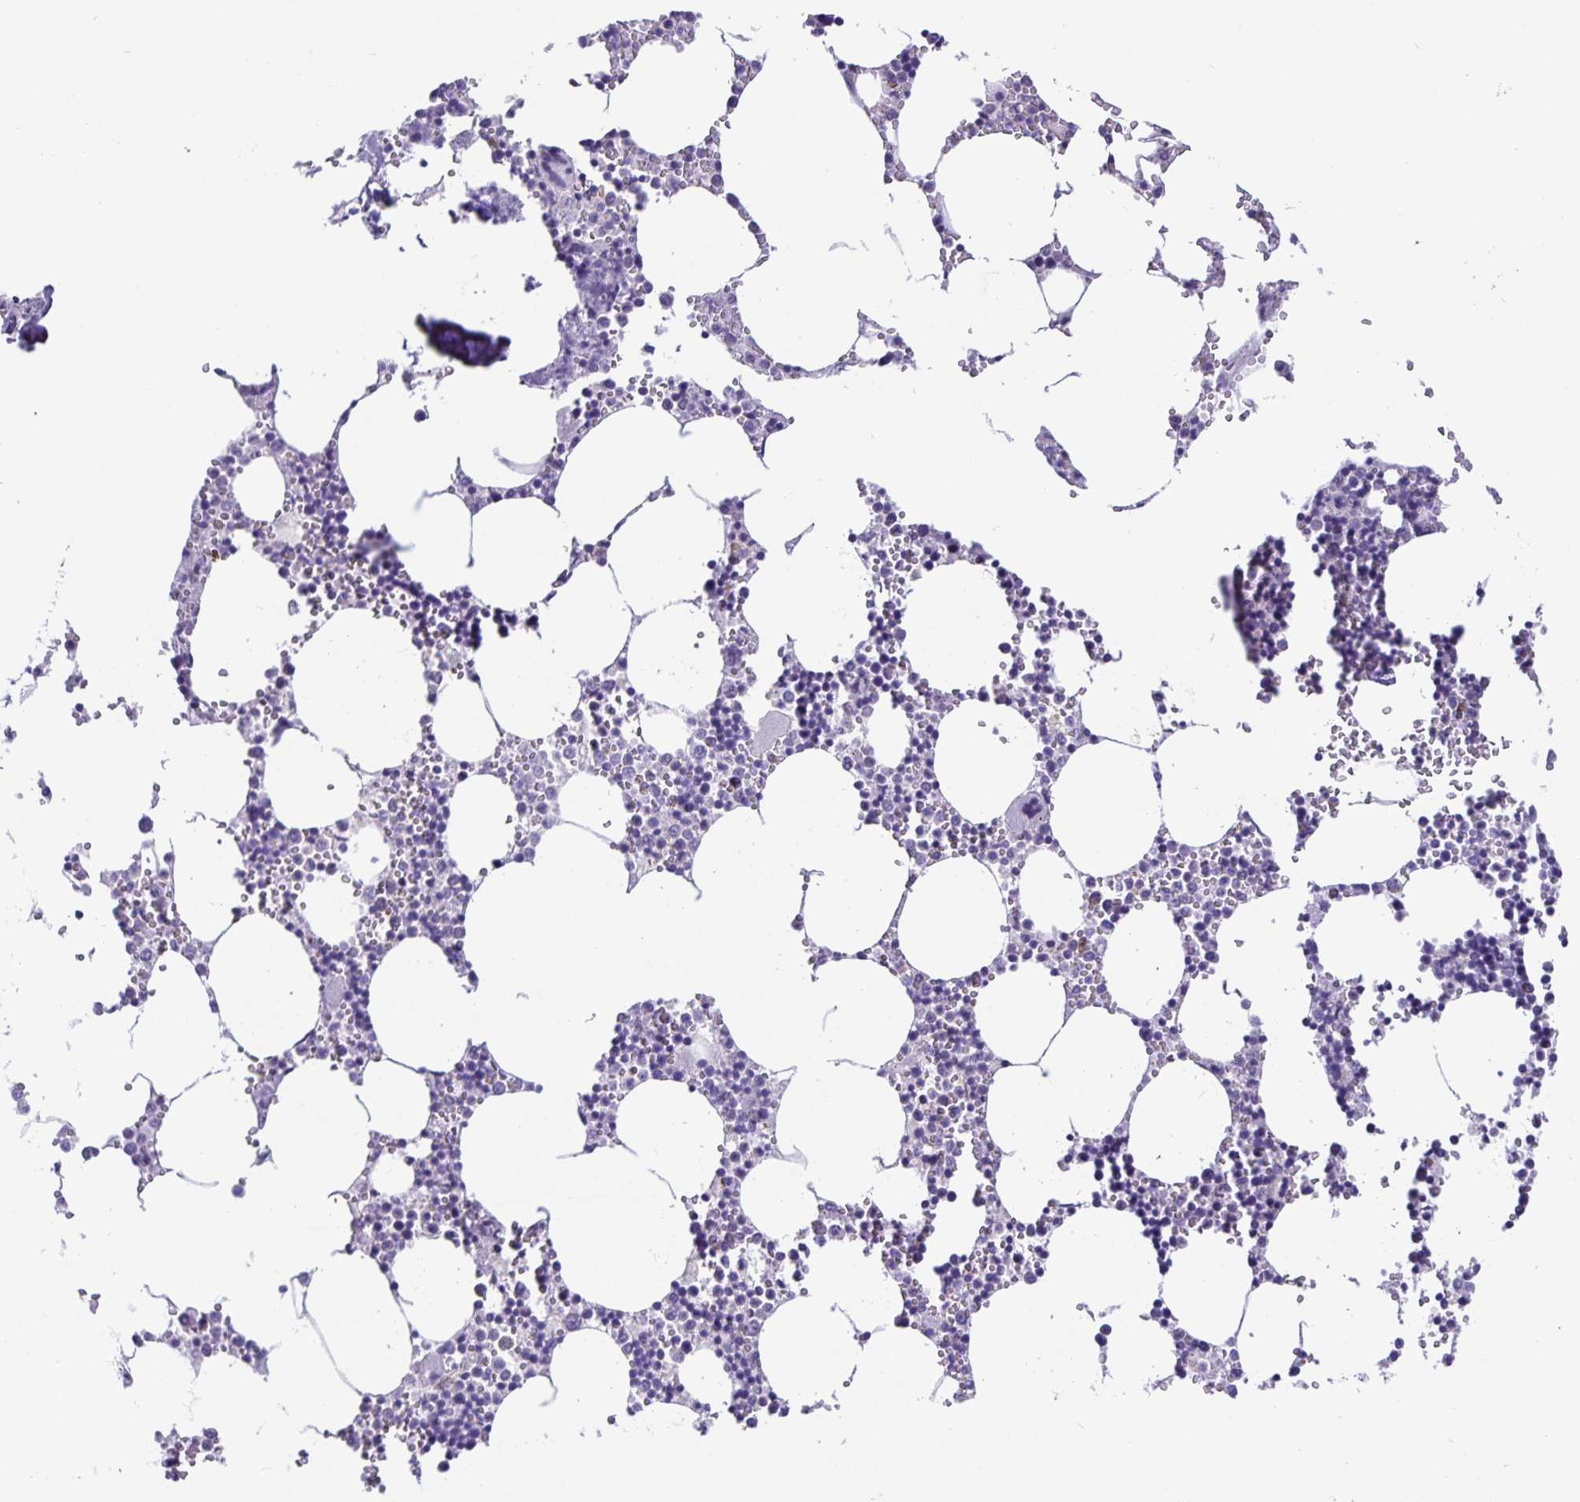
{"staining": {"intensity": "negative", "quantity": "none", "location": "none"}, "tissue": "bone marrow", "cell_type": "Hematopoietic cells", "image_type": "normal", "snomed": [{"axis": "morphology", "description": "Normal tissue, NOS"}, {"axis": "topography", "description": "Bone marrow"}], "caption": "This is an immunohistochemistry (IHC) micrograph of normal human bone marrow. There is no staining in hematopoietic cells.", "gene": "FOSL2", "patient": {"sex": "male", "age": 54}}